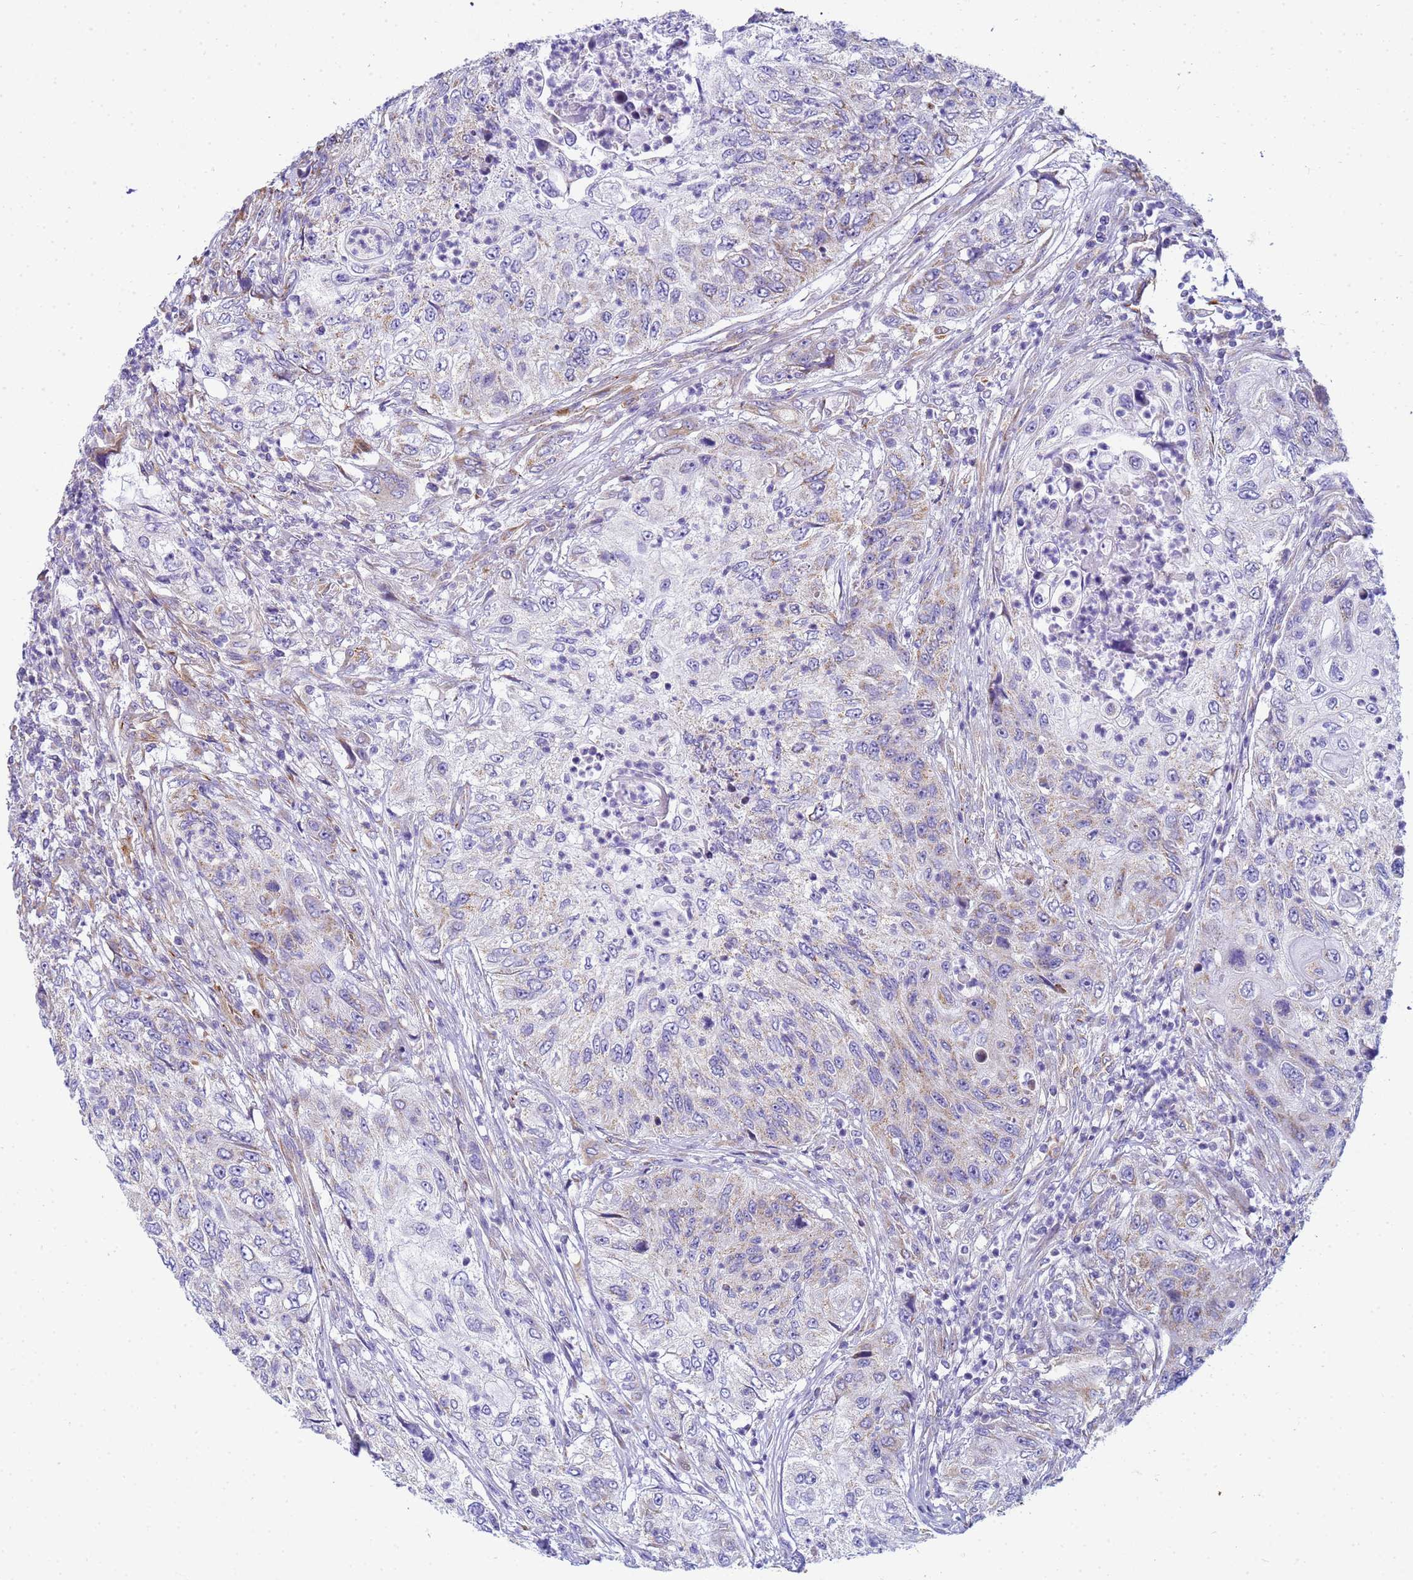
{"staining": {"intensity": "weak", "quantity": "25%-75%", "location": "cytoplasmic/membranous"}, "tissue": "urothelial cancer", "cell_type": "Tumor cells", "image_type": "cancer", "snomed": [{"axis": "morphology", "description": "Urothelial carcinoma, High grade"}, {"axis": "topography", "description": "Urinary bladder"}], "caption": "Approximately 25%-75% of tumor cells in high-grade urothelial carcinoma show weak cytoplasmic/membranous protein expression as visualized by brown immunohistochemical staining.", "gene": "UBXN2B", "patient": {"sex": "female", "age": 60}}